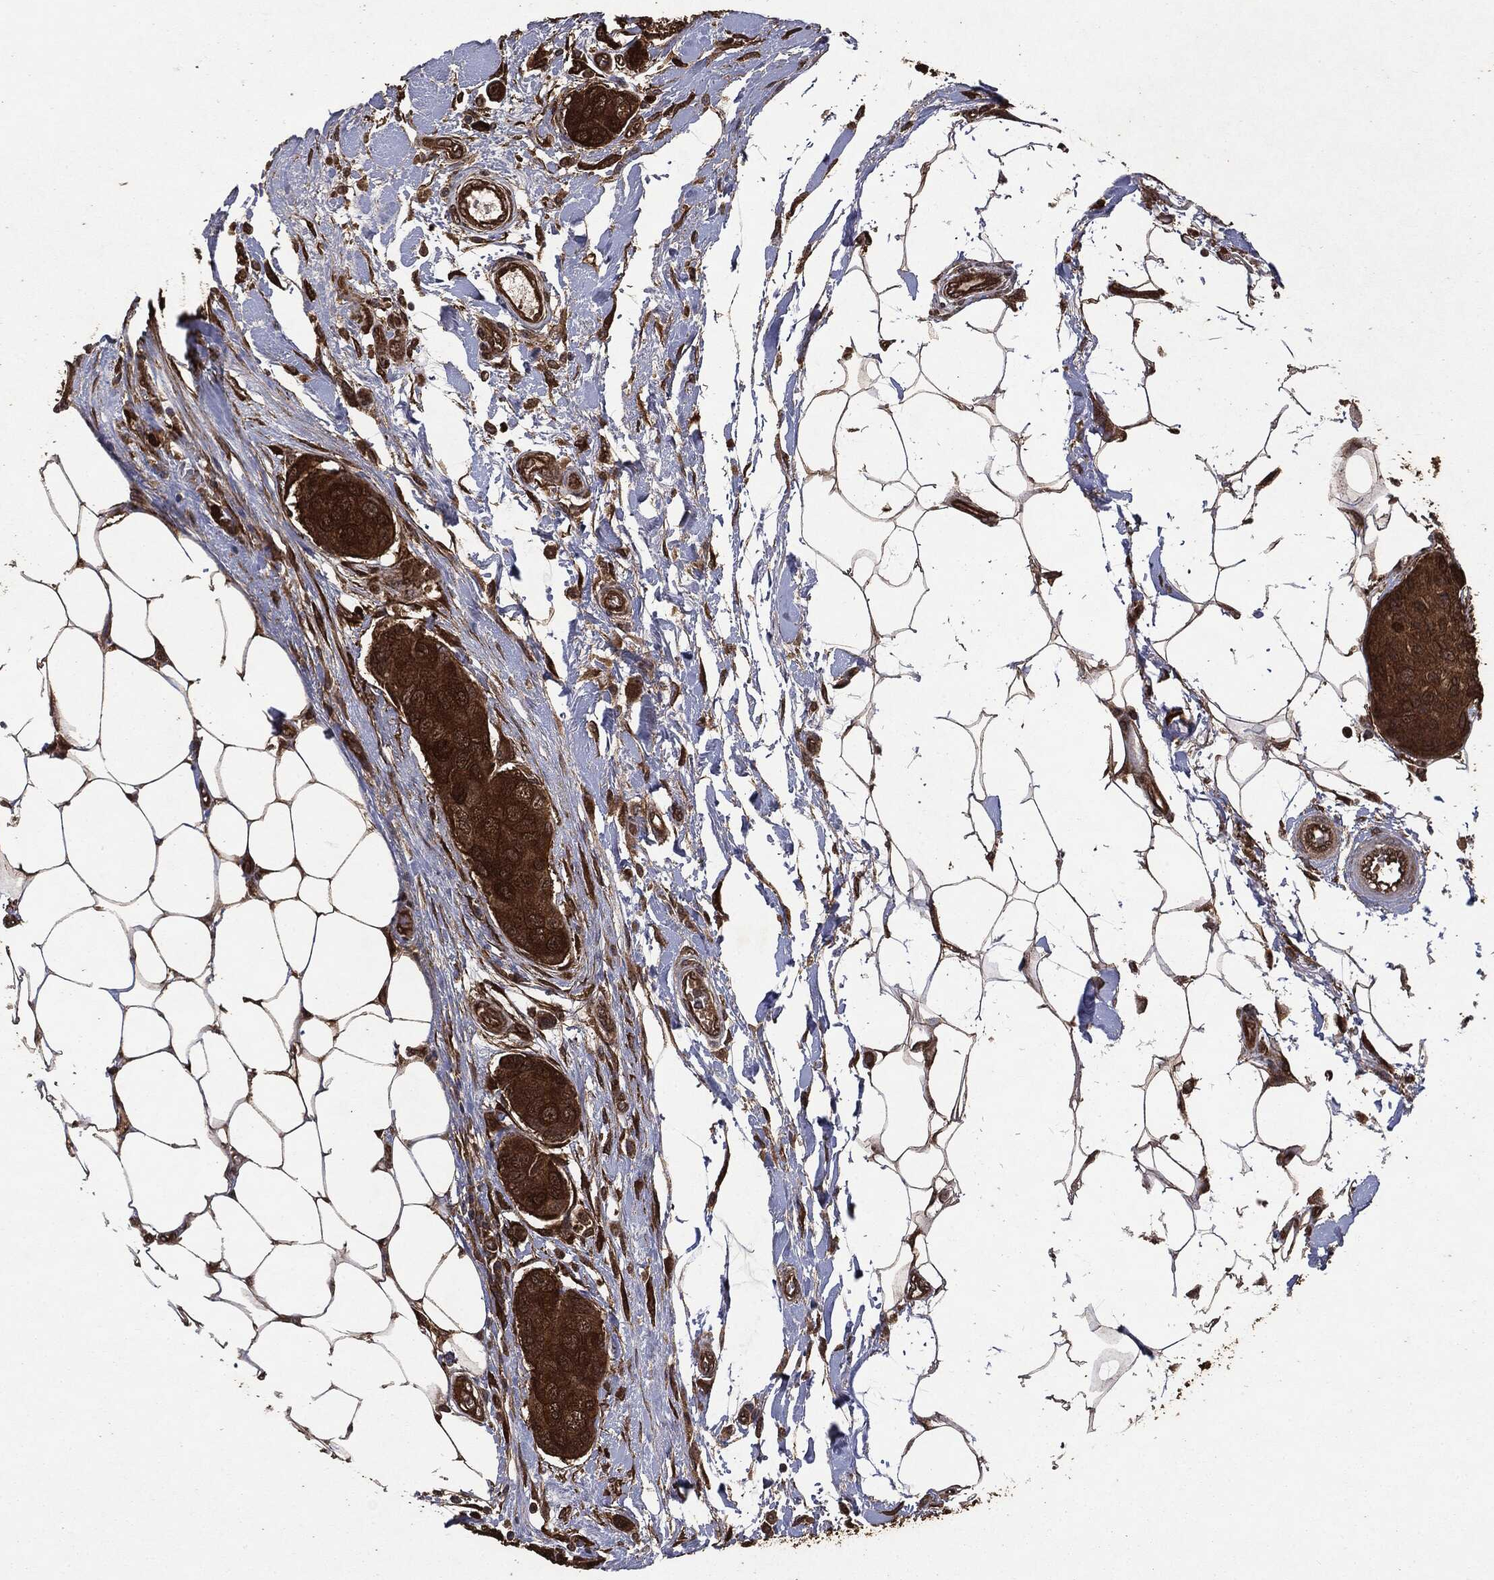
{"staining": {"intensity": "strong", "quantity": ">75%", "location": "cytoplasmic/membranous"}, "tissue": "breast cancer", "cell_type": "Tumor cells", "image_type": "cancer", "snomed": [{"axis": "morphology", "description": "Duct carcinoma"}, {"axis": "topography", "description": "Breast"}, {"axis": "topography", "description": "Lymph node"}], "caption": "About >75% of tumor cells in breast infiltrating ductal carcinoma display strong cytoplasmic/membranous protein staining as visualized by brown immunohistochemical staining.", "gene": "NME1", "patient": {"sex": "female", "age": 80}}